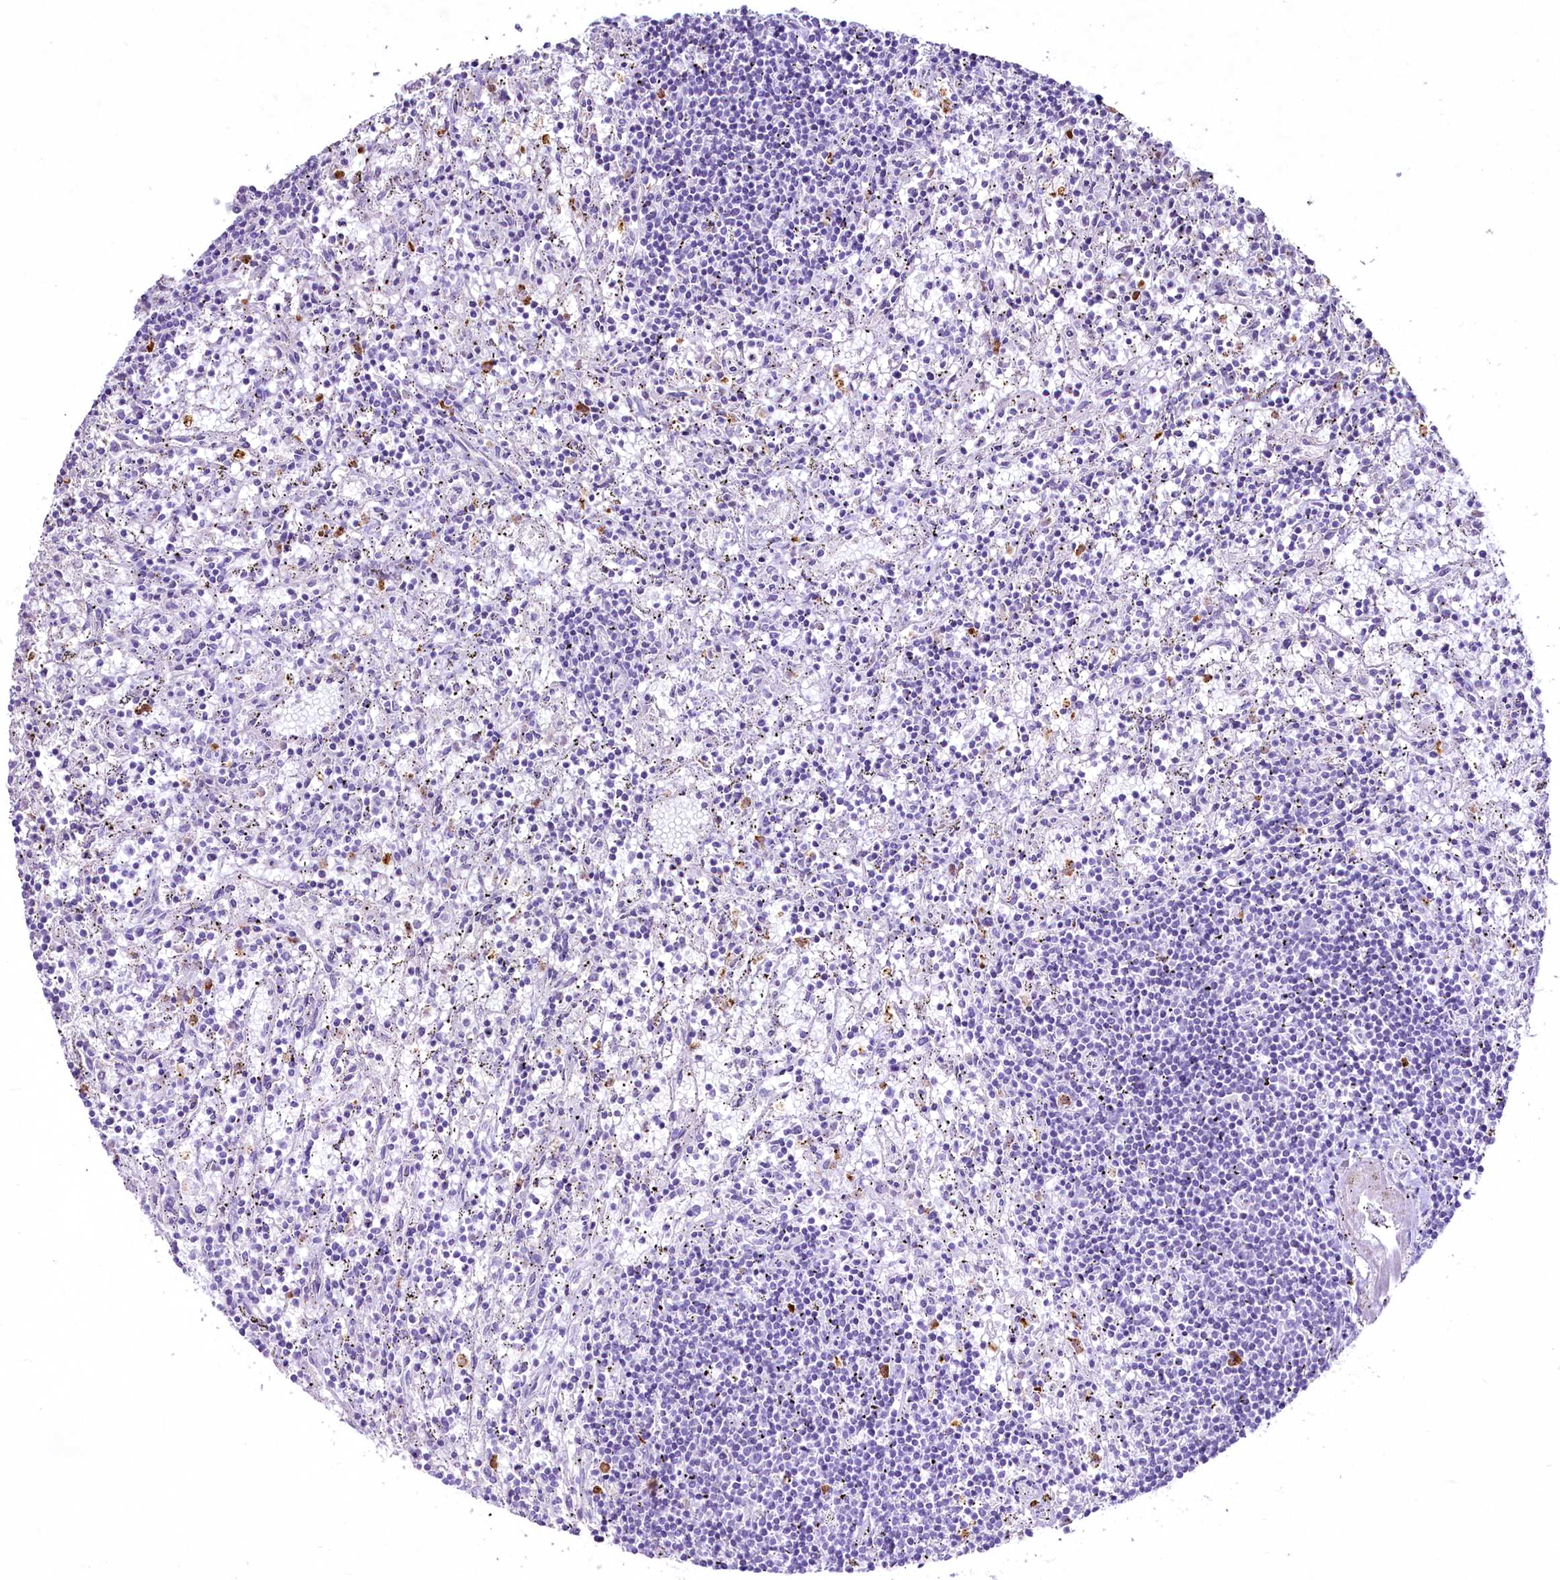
{"staining": {"intensity": "negative", "quantity": "none", "location": "none"}, "tissue": "lymphoma", "cell_type": "Tumor cells", "image_type": "cancer", "snomed": [{"axis": "morphology", "description": "Malignant lymphoma, non-Hodgkin's type, Low grade"}, {"axis": "topography", "description": "Spleen"}], "caption": "IHC histopathology image of human lymphoma stained for a protein (brown), which displays no staining in tumor cells.", "gene": "FAM209B", "patient": {"sex": "male", "age": 76}}